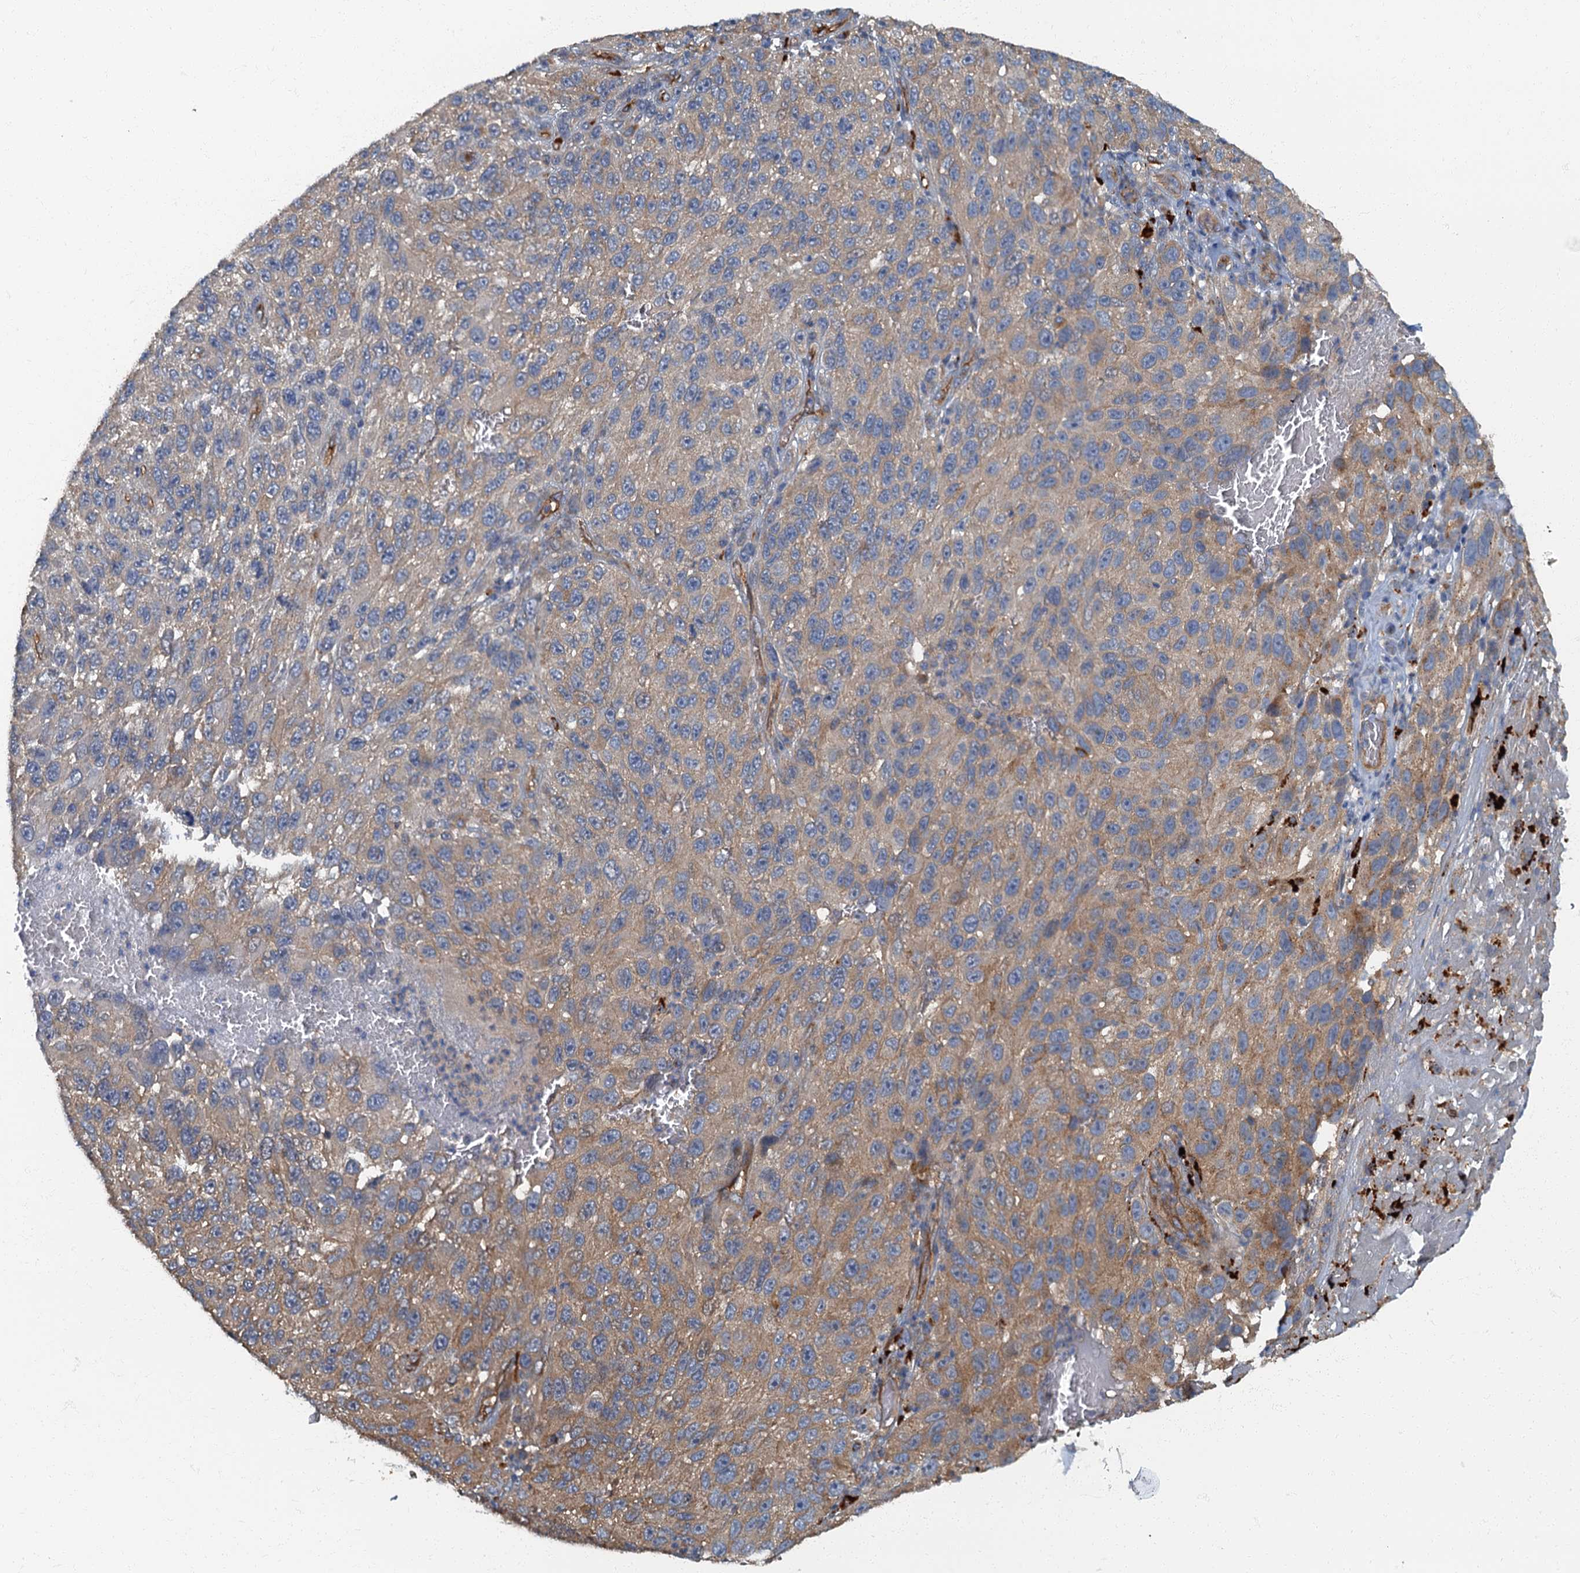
{"staining": {"intensity": "weak", "quantity": "25%-75%", "location": "cytoplasmic/membranous"}, "tissue": "melanoma", "cell_type": "Tumor cells", "image_type": "cancer", "snomed": [{"axis": "morphology", "description": "Normal tissue, NOS"}, {"axis": "morphology", "description": "Malignant melanoma, NOS"}, {"axis": "topography", "description": "Skin"}], "caption": "Human melanoma stained for a protein (brown) reveals weak cytoplasmic/membranous positive expression in approximately 25%-75% of tumor cells.", "gene": "ARL11", "patient": {"sex": "female", "age": 96}}